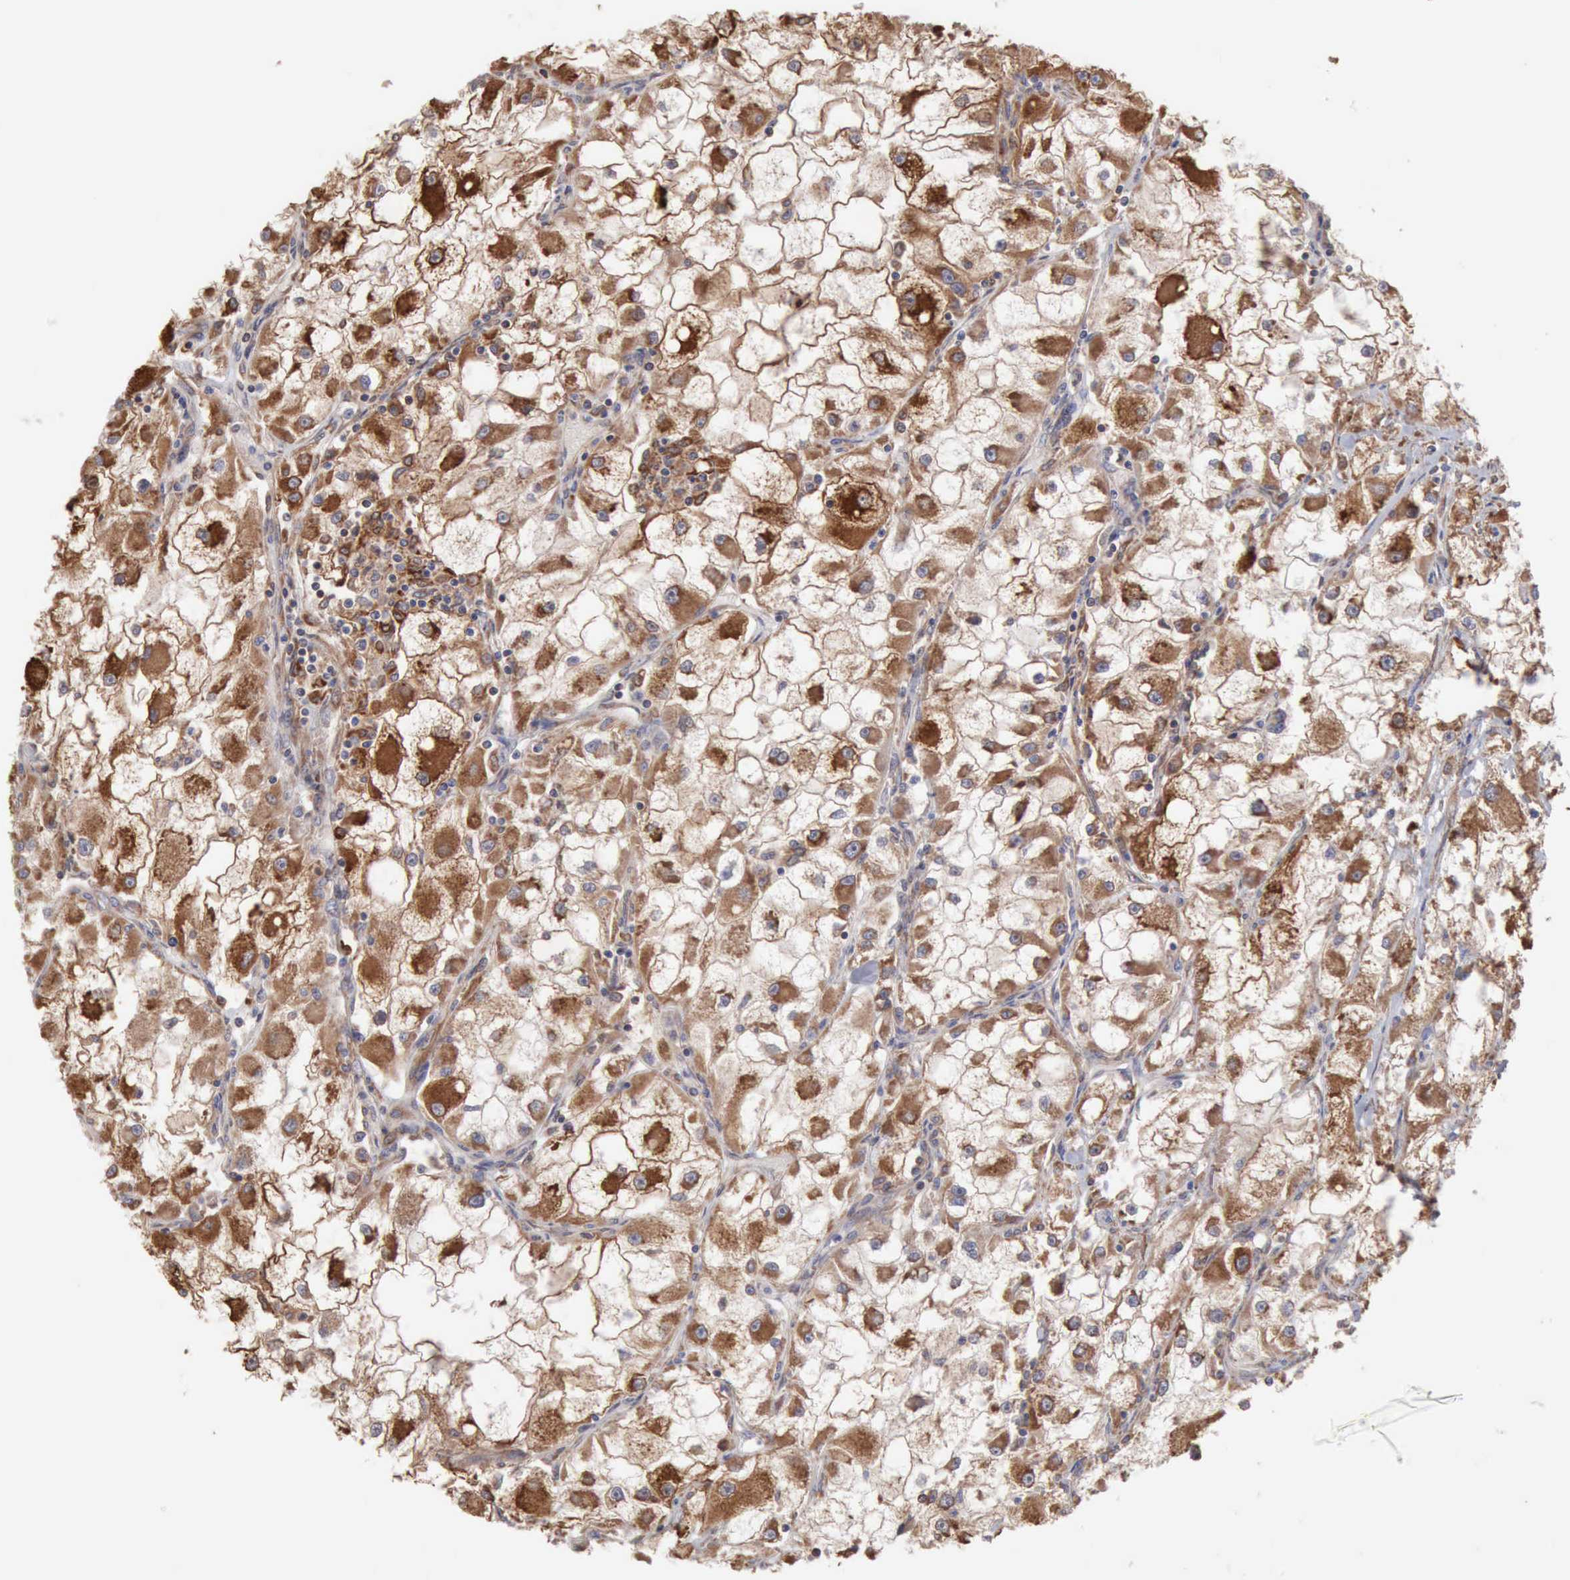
{"staining": {"intensity": "moderate", "quantity": "25%-75%", "location": "cytoplasmic/membranous"}, "tissue": "renal cancer", "cell_type": "Tumor cells", "image_type": "cancer", "snomed": [{"axis": "morphology", "description": "Adenocarcinoma, NOS"}, {"axis": "topography", "description": "Kidney"}], "caption": "A brown stain labels moderate cytoplasmic/membranous staining of a protein in renal adenocarcinoma tumor cells. Immunohistochemistry (ihc) stains the protein of interest in brown and the nuclei are stained blue.", "gene": "APOL2", "patient": {"sex": "female", "age": 73}}